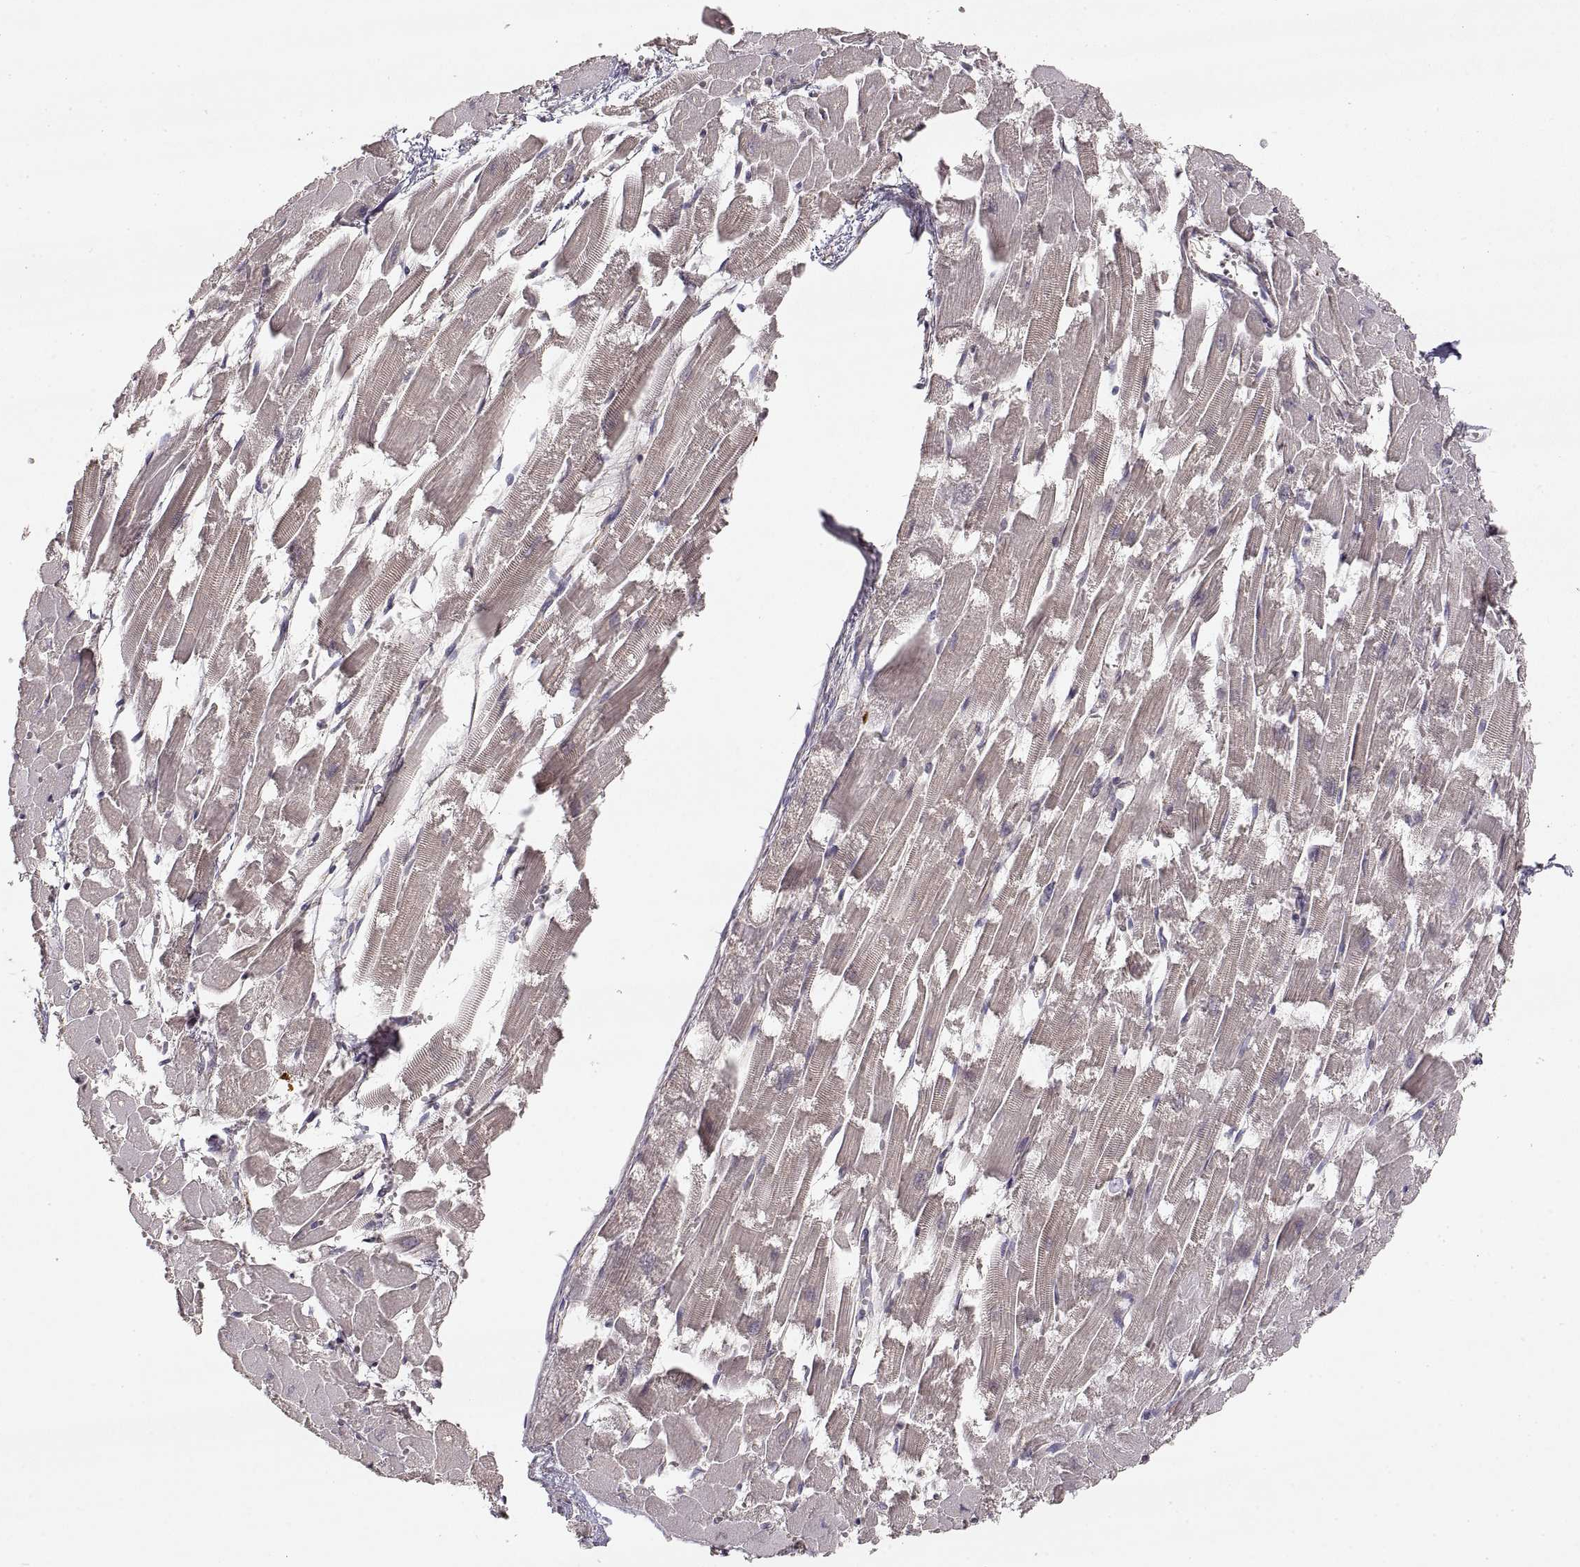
{"staining": {"intensity": "weak", "quantity": "25%-75%", "location": "cytoplasmic/membranous"}, "tissue": "heart muscle", "cell_type": "Cardiomyocytes", "image_type": "normal", "snomed": [{"axis": "morphology", "description": "Normal tissue, NOS"}, {"axis": "topography", "description": "Heart"}], "caption": "IHC of normal heart muscle demonstrates low levels of weak cytoplasmic/membranous positivity in approximately 25%-75% of cardiomyocytes. The staining was performed using DAB to visualize the protein expression in brown, while the nuclei were stained in blue with hematoxylin (Magnification: 20x).", "gene": "LAMC2", "patient": {"sex": "female", "age": 52}}